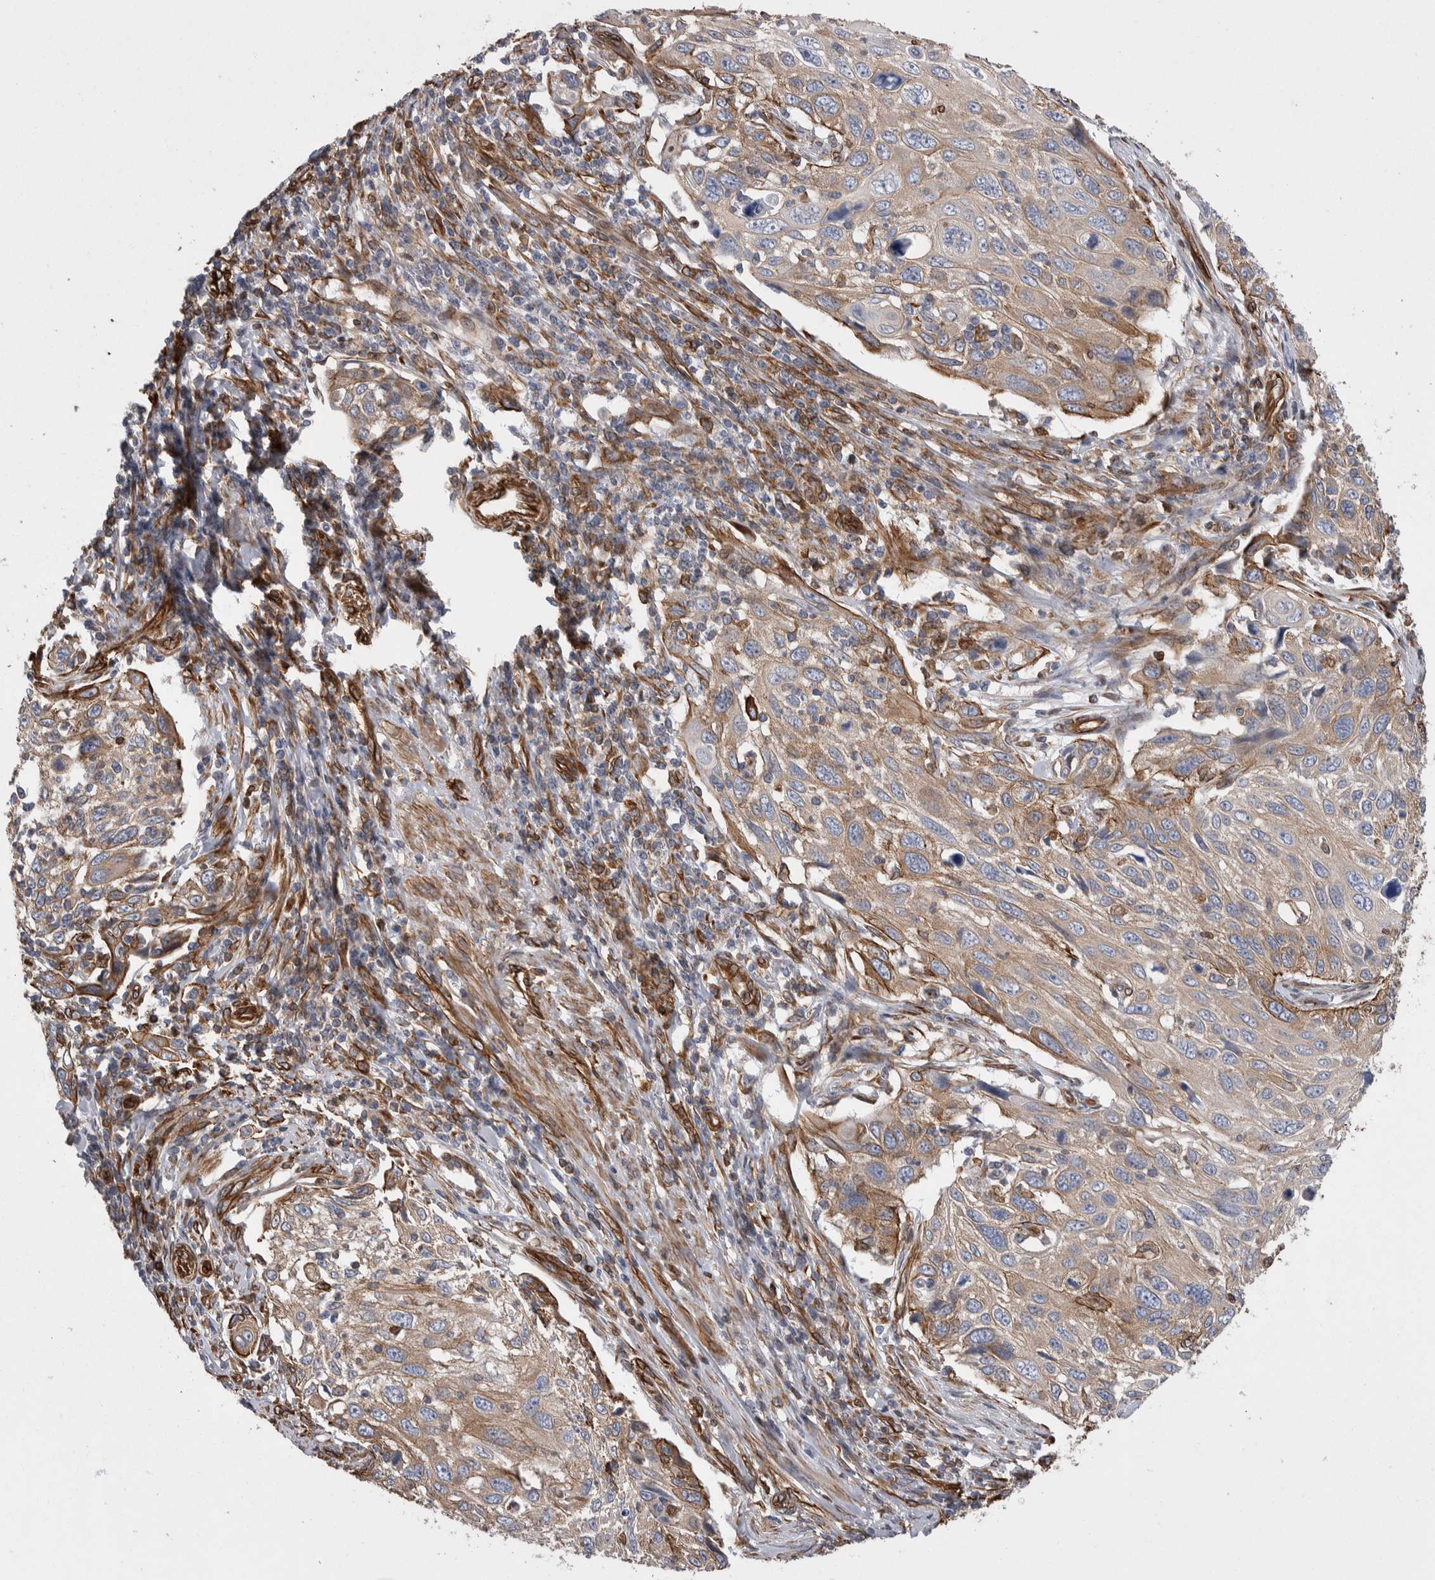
{"staining": {"intensity": "moderate", "quantity": "25%-75%", "location": "cytoplasmic/membranous"}, "tissue": "cervical cancer", "cell_type": "Tumor cells", "image_type": "cancer", "snomed": [{"axis": "morphology", "description": "Squamous cell carcinoma, NOS"}, {"axis": "topography", "description": "Cervix"}], "caption": "Squamous cell carcinoma (cervical) stained for a protein (brown) demonstrates moderate cytoplasmic/membranous positive positivity in about 25%-75% of tumor cells.", "gene": "KIF12", "patient": {"sex": "female", "age": 70}}